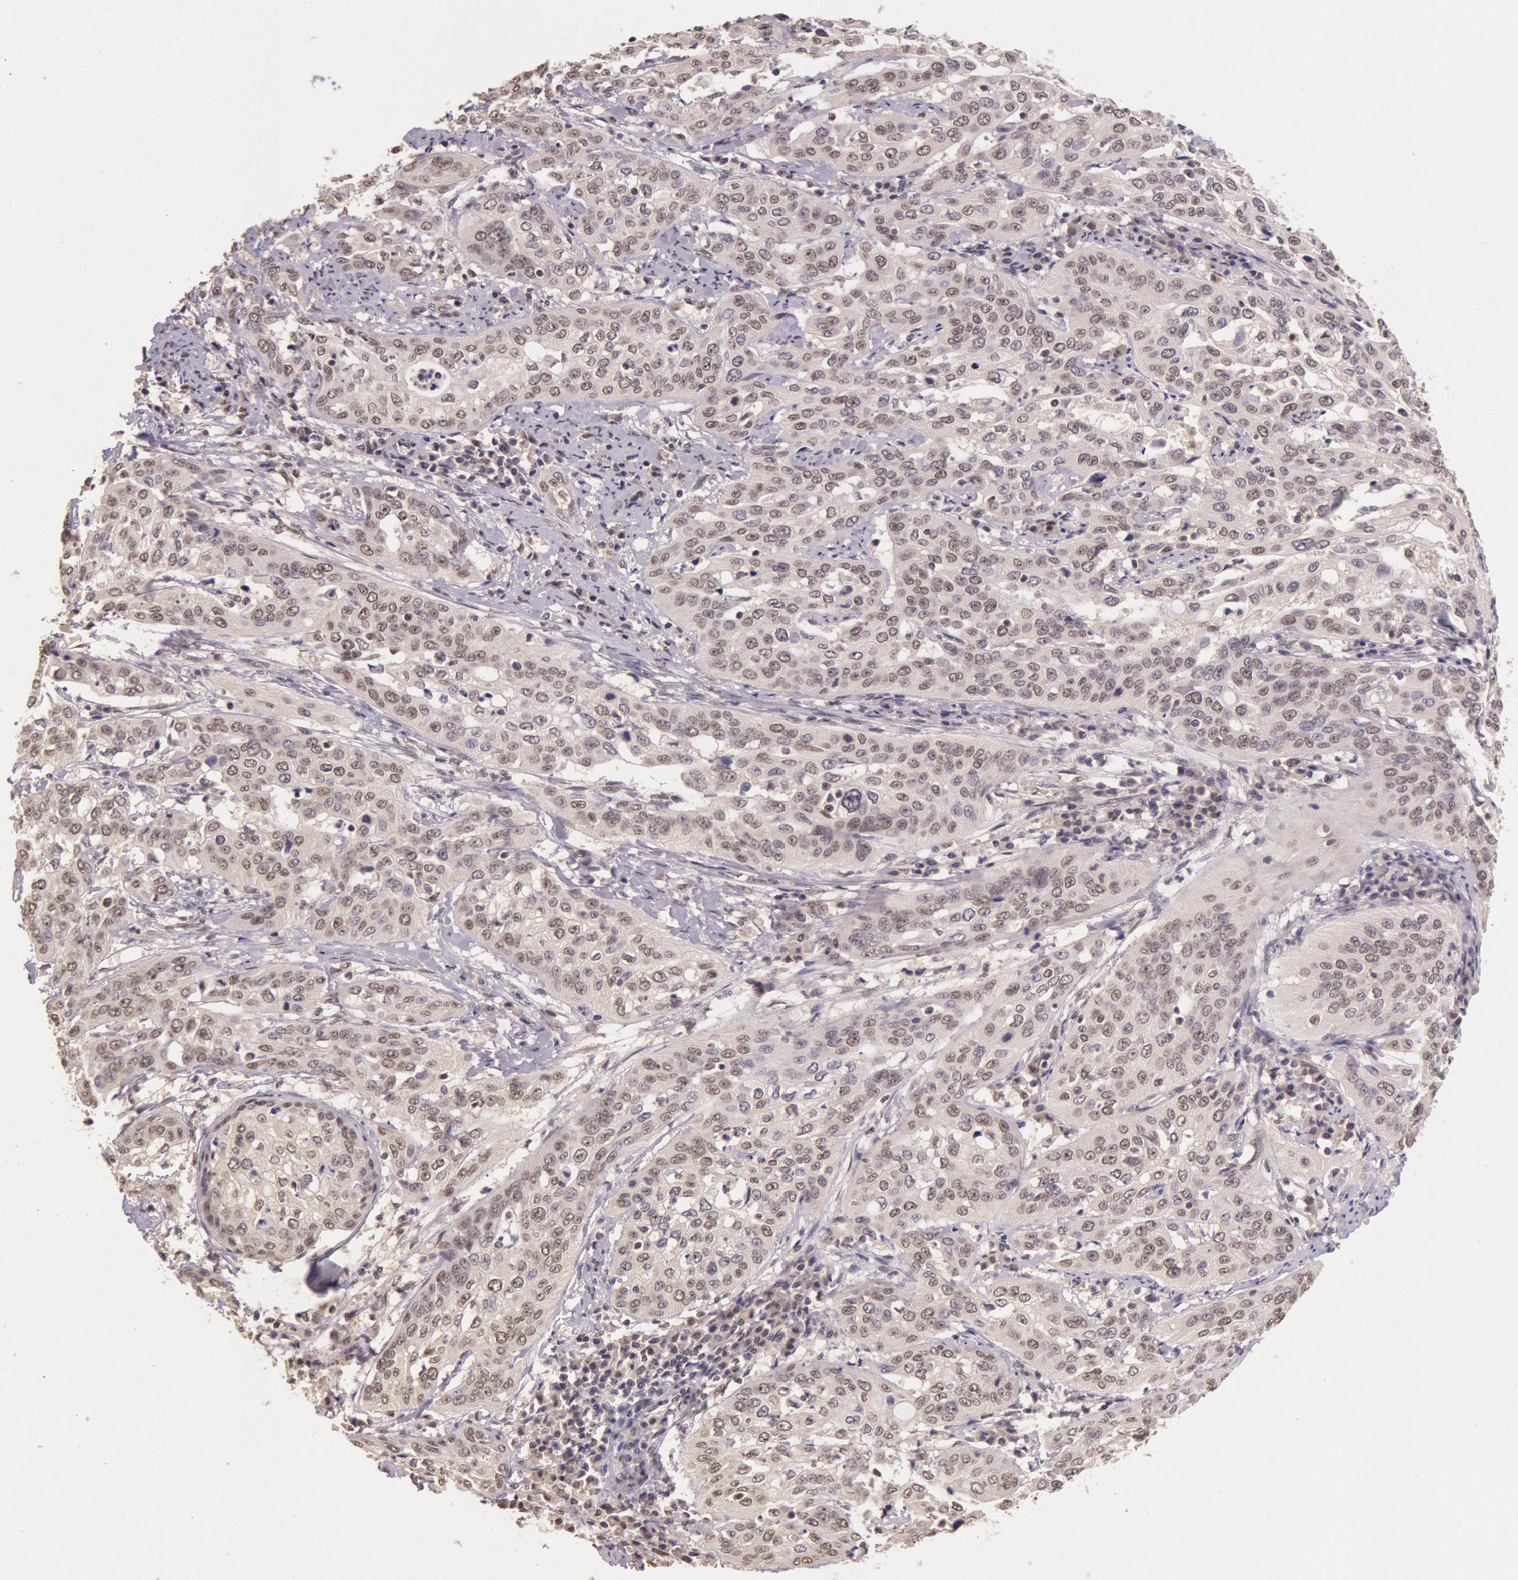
{"staining": {"intensity": "weak", "quantity": "25%-75%", "location": "cytoplasmic/membranous,nuclear"}, "tissue": "cervical cancer", "cell_type": "Tumor cells", "image_type": "cancer", "snomed": [{"axis": "morphology", "description": "Squamous cell carcinoma, NOS"}, {"axis": "topography", "description": "Cervix"}], "caption": "A photomicrograph showing weak cytoplasmic/membranous and nuclear positivity in approximately 25%-75% of tumor cells in cervical cancer, as visualized by brown immunohistochemical staining.", "gene": "RTL10", "patient": {"sex": "female", "age": 41}}